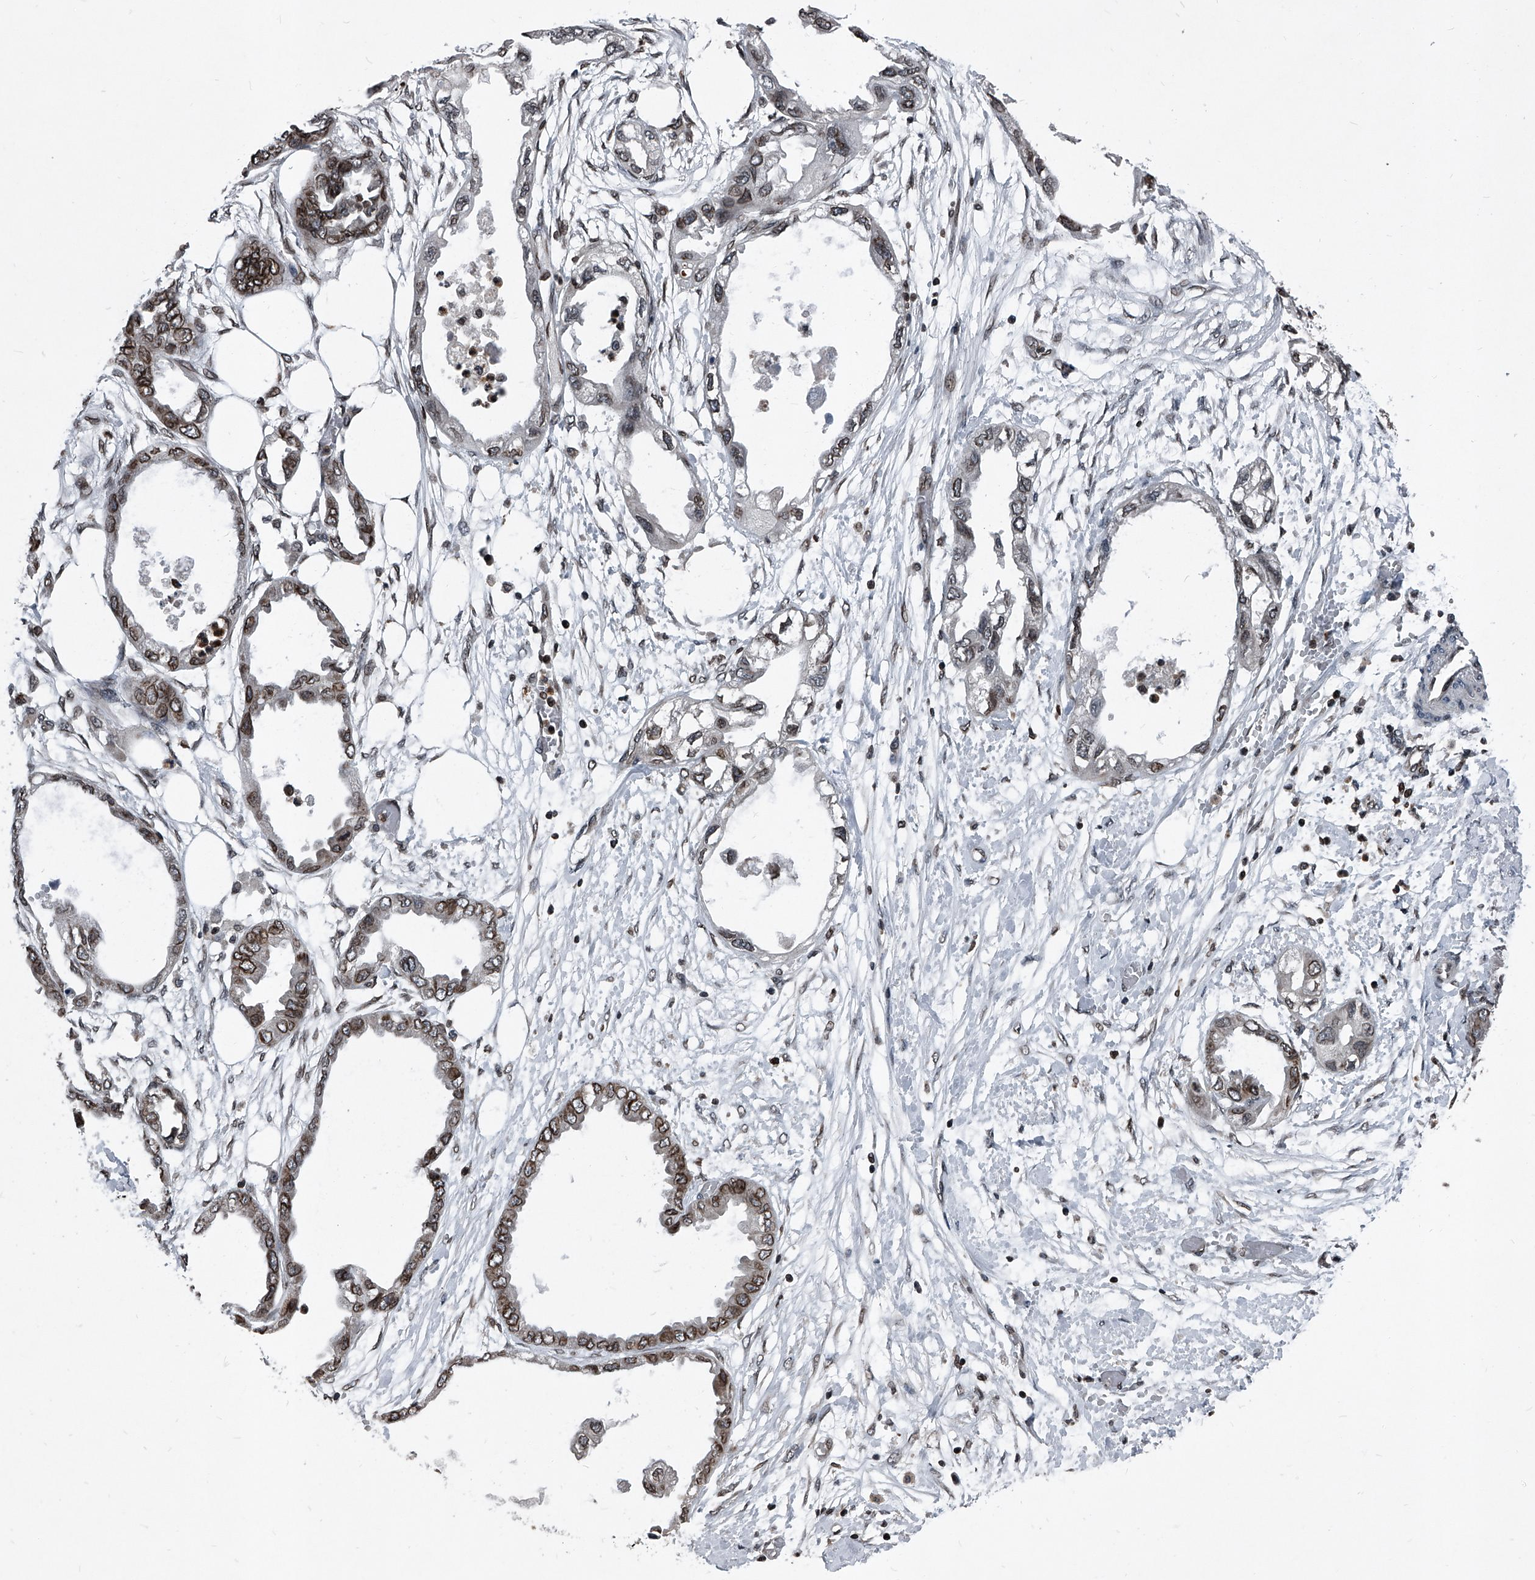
{"staining": {"intensity": "moderate", "quantity": "25%-75%", "location": "cytoplasmic/membranous,nuclear"}, "tissue": "endometrial cancer", "cell_type": "Tumor cells", "image_type": "cancer", "snomed": [{"axis": "morphology", "description": "Adenocarcinoma, NOS"}, {"axis": "morphology", "description": "Adenocarcinoma, metastatic, NOS"}, {"axis": "topography", "description": "Adipose tissue"}, {"axis": "topography", "description": "Endometrium"}], "caption": "Immunohistochemistry of endometrial cancer (adenocarcinoma) exhibits medium levels of moderate cytoplasmic/membranous and nuclear positivity in approximately 25%-75% of tumor cells. Using DAB (brown) and hematoxylin (blue) stains, captured at high magnification using brightfield microscopy.", "gene": "PHF20", "patient": {"sex": "female", "age": 67}}